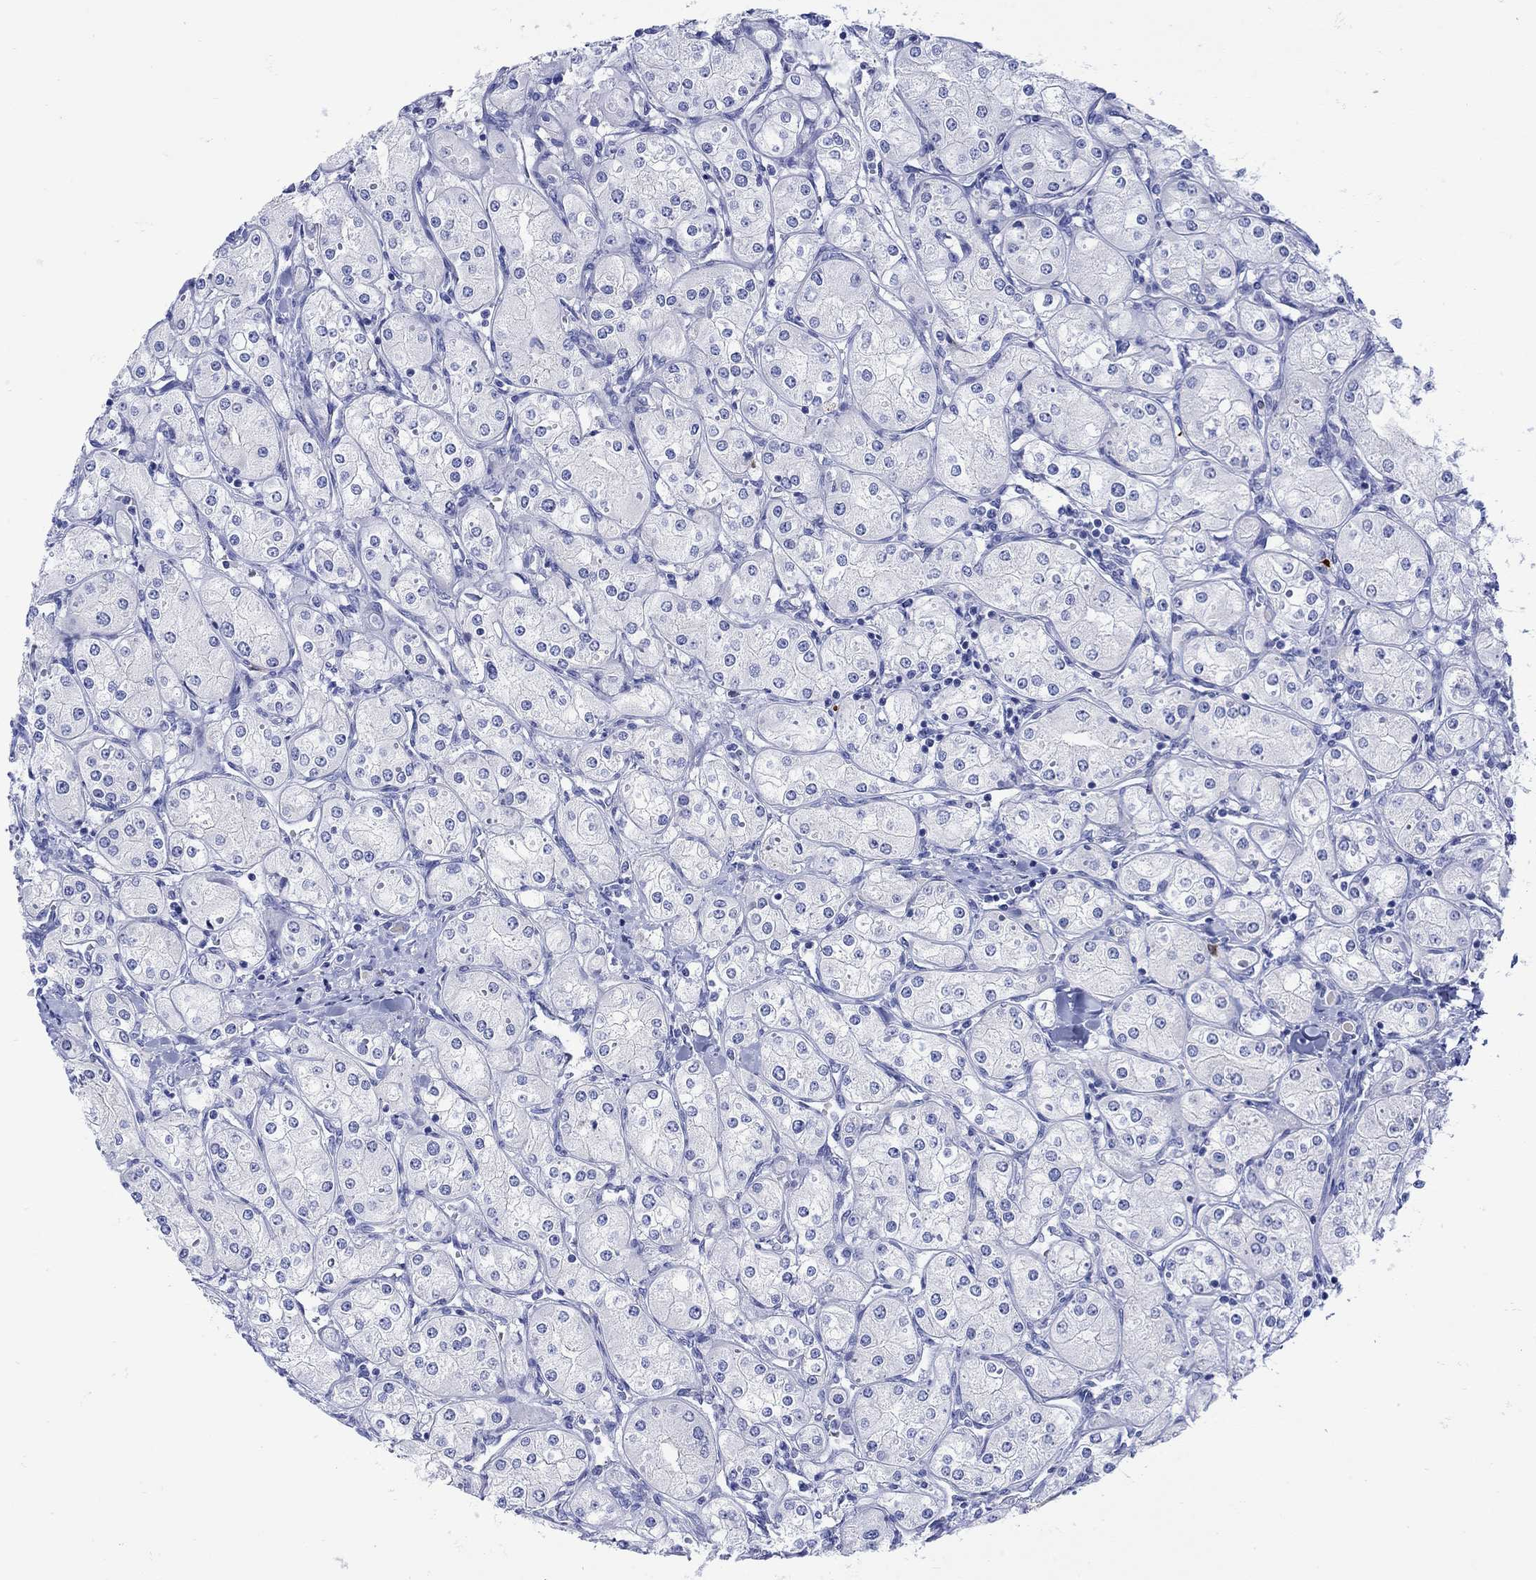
{"staining": {"intensity": "negative", "quantity": "none", "location": "none"}, "tissue": "renal cancer", "cell_type": "Tumor cells", "image_type": "cancer", "snomed": [{"axis": "morphology", "description": "Adenocarcinoma, NOS"}, {"axis": "topography", "description": "Kidney"}], "caption": "Renal adenocarcinoma was stained to show a protein in brown. There is no significant positivity in tumor cells.", "gene": "ANKMY1", "patient": {"sex": "male", "age": 77}}